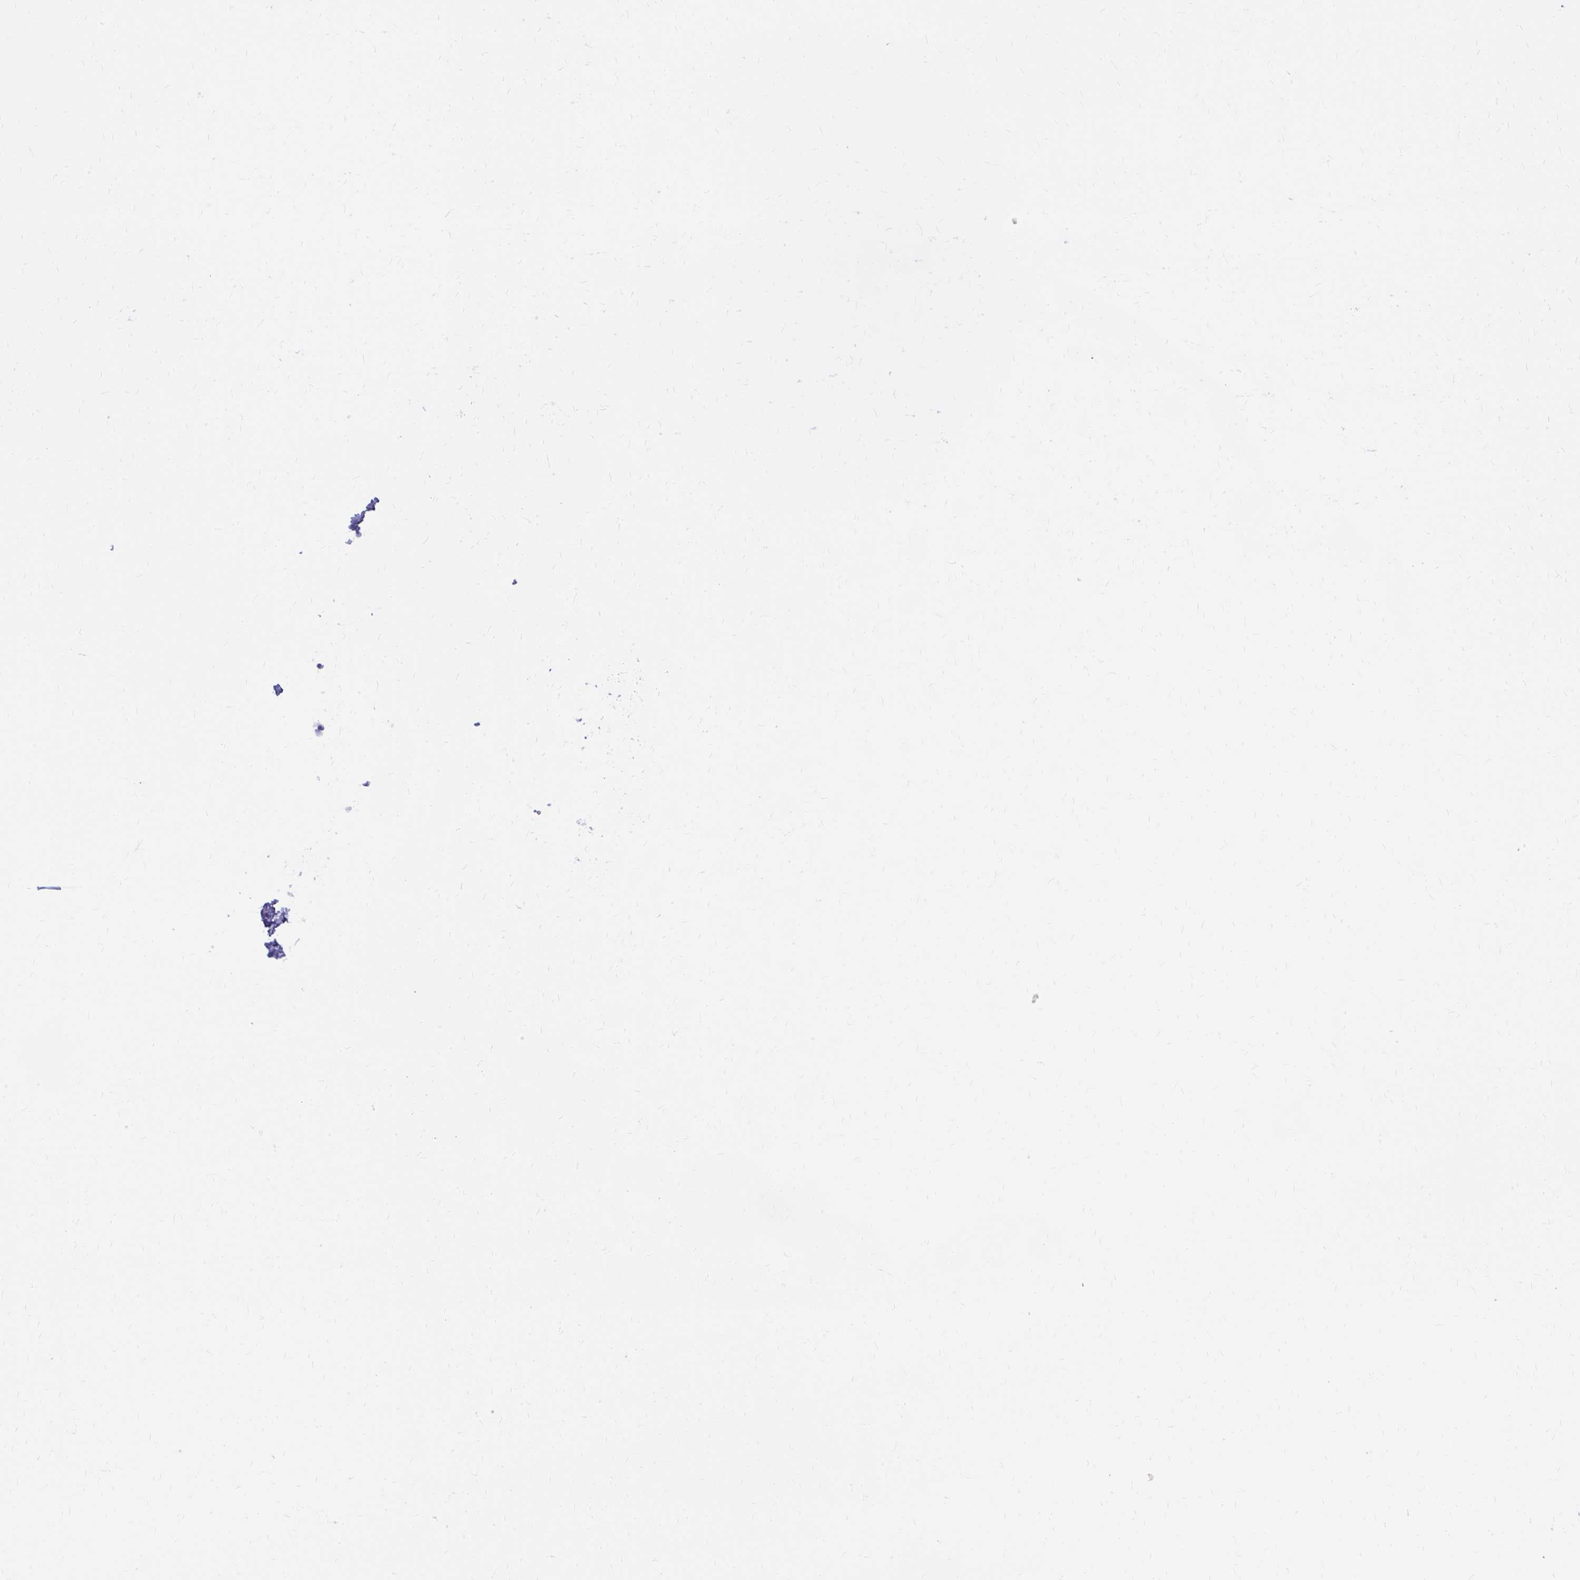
{"staining": {"intensity": "weak", "quantity": "25%-75%", "location": "cytoplasmic/membranous"}, "tissue": "cervical cancer", "cell_type": "Tumor cells", "image_type": "cancer", "snomed": [{"axis": "morphology", "description": "Adenocarcinoma, NOS"}, {"axis": "topography", "description": "Cervix"}], "caption": "Immunohistochemistry of cervical adenocarcinoma demonstrates low levels of weak cytoplasmic/membranous expression in about 25%-75% of tumor cells.", "gene": "RADIL", "patient": {"sex": "female", "age": 36}}